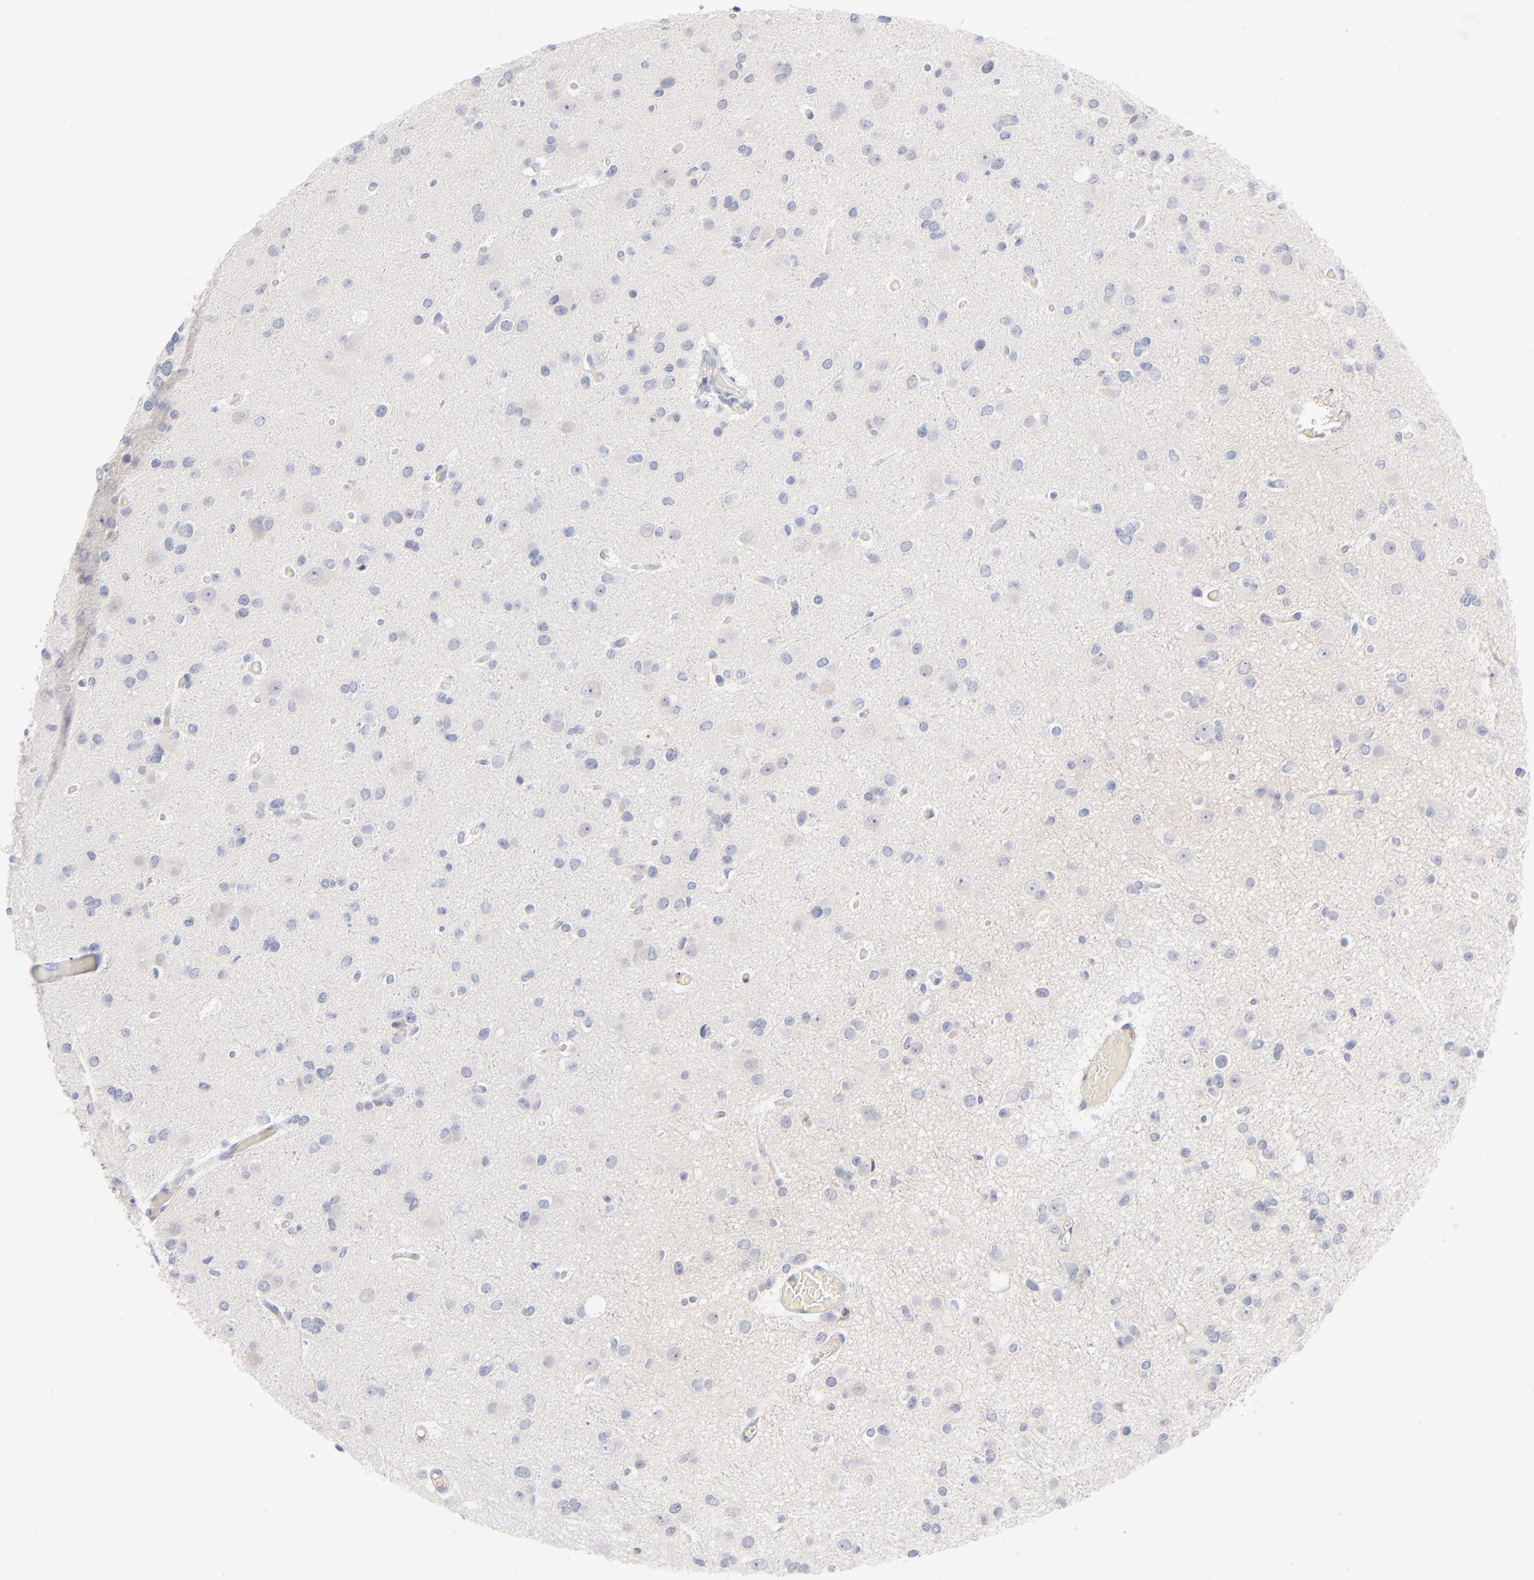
{"staining": {"intensity": "negative", "quantity": "none", "location": "none"}, "tissue": "glioma", "cell_type": "Tumor cells", "image_type": "cancer", "snomed": [{"axis": "morphology", "description": "Glioma, malignant, Low grade"}, {"axis": "topography", "description": "Brain"}], "caption": "Tumor cells are negative for brown protein staining in malignant glioma (low-grade). (Stains: DAB (3,3'-diaminobenzidine) immunohistochemistry with hematoxylin counter stain, Microscopy: brightfield microscopy at high magnification).", "gene": "F12", "patient": {"sex": "male", "age": 42}}